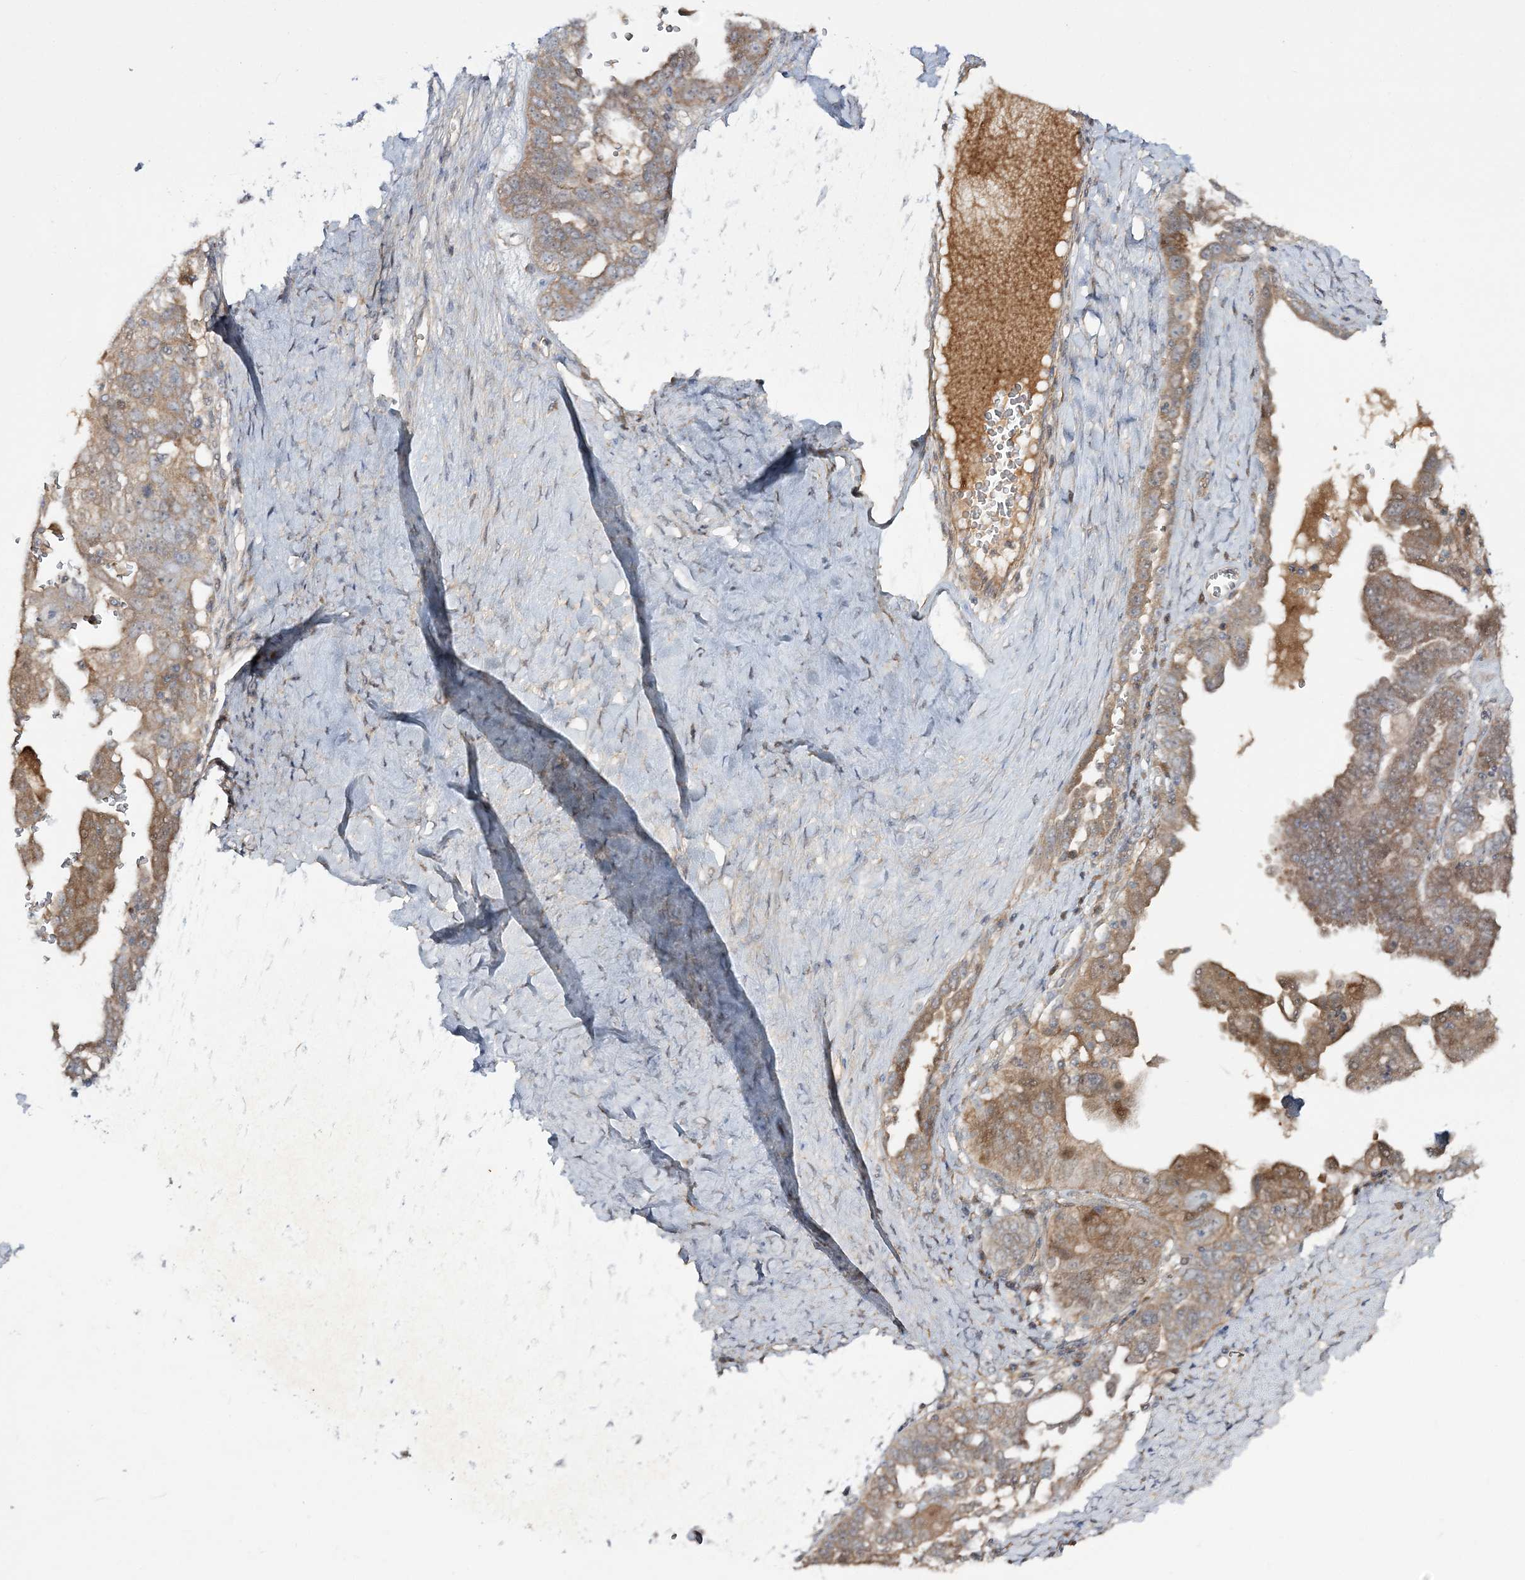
{"staining": {"intensity": "moderate", "quantity": ">75%", "location": "cytoplasmic/membranous"}, "tissue": "ovarian cancer", "cell_type": "Tumor cells", "image_type": "cancer", "snomed": [{"axis": "morphology", "description": "Carcinoma, endometroid"}, {"axis": "topography", "description": "Ovary"}], "caption": "This histopathology image exhibits IHC staining of ovarian cancer (endometroid carcinoma), with medium moderate cytoplasmic/membranous staining in approximately >75% of tumor cells.", "gene": "MOCS2", "patient": {"sex": "female", "age": 62}}